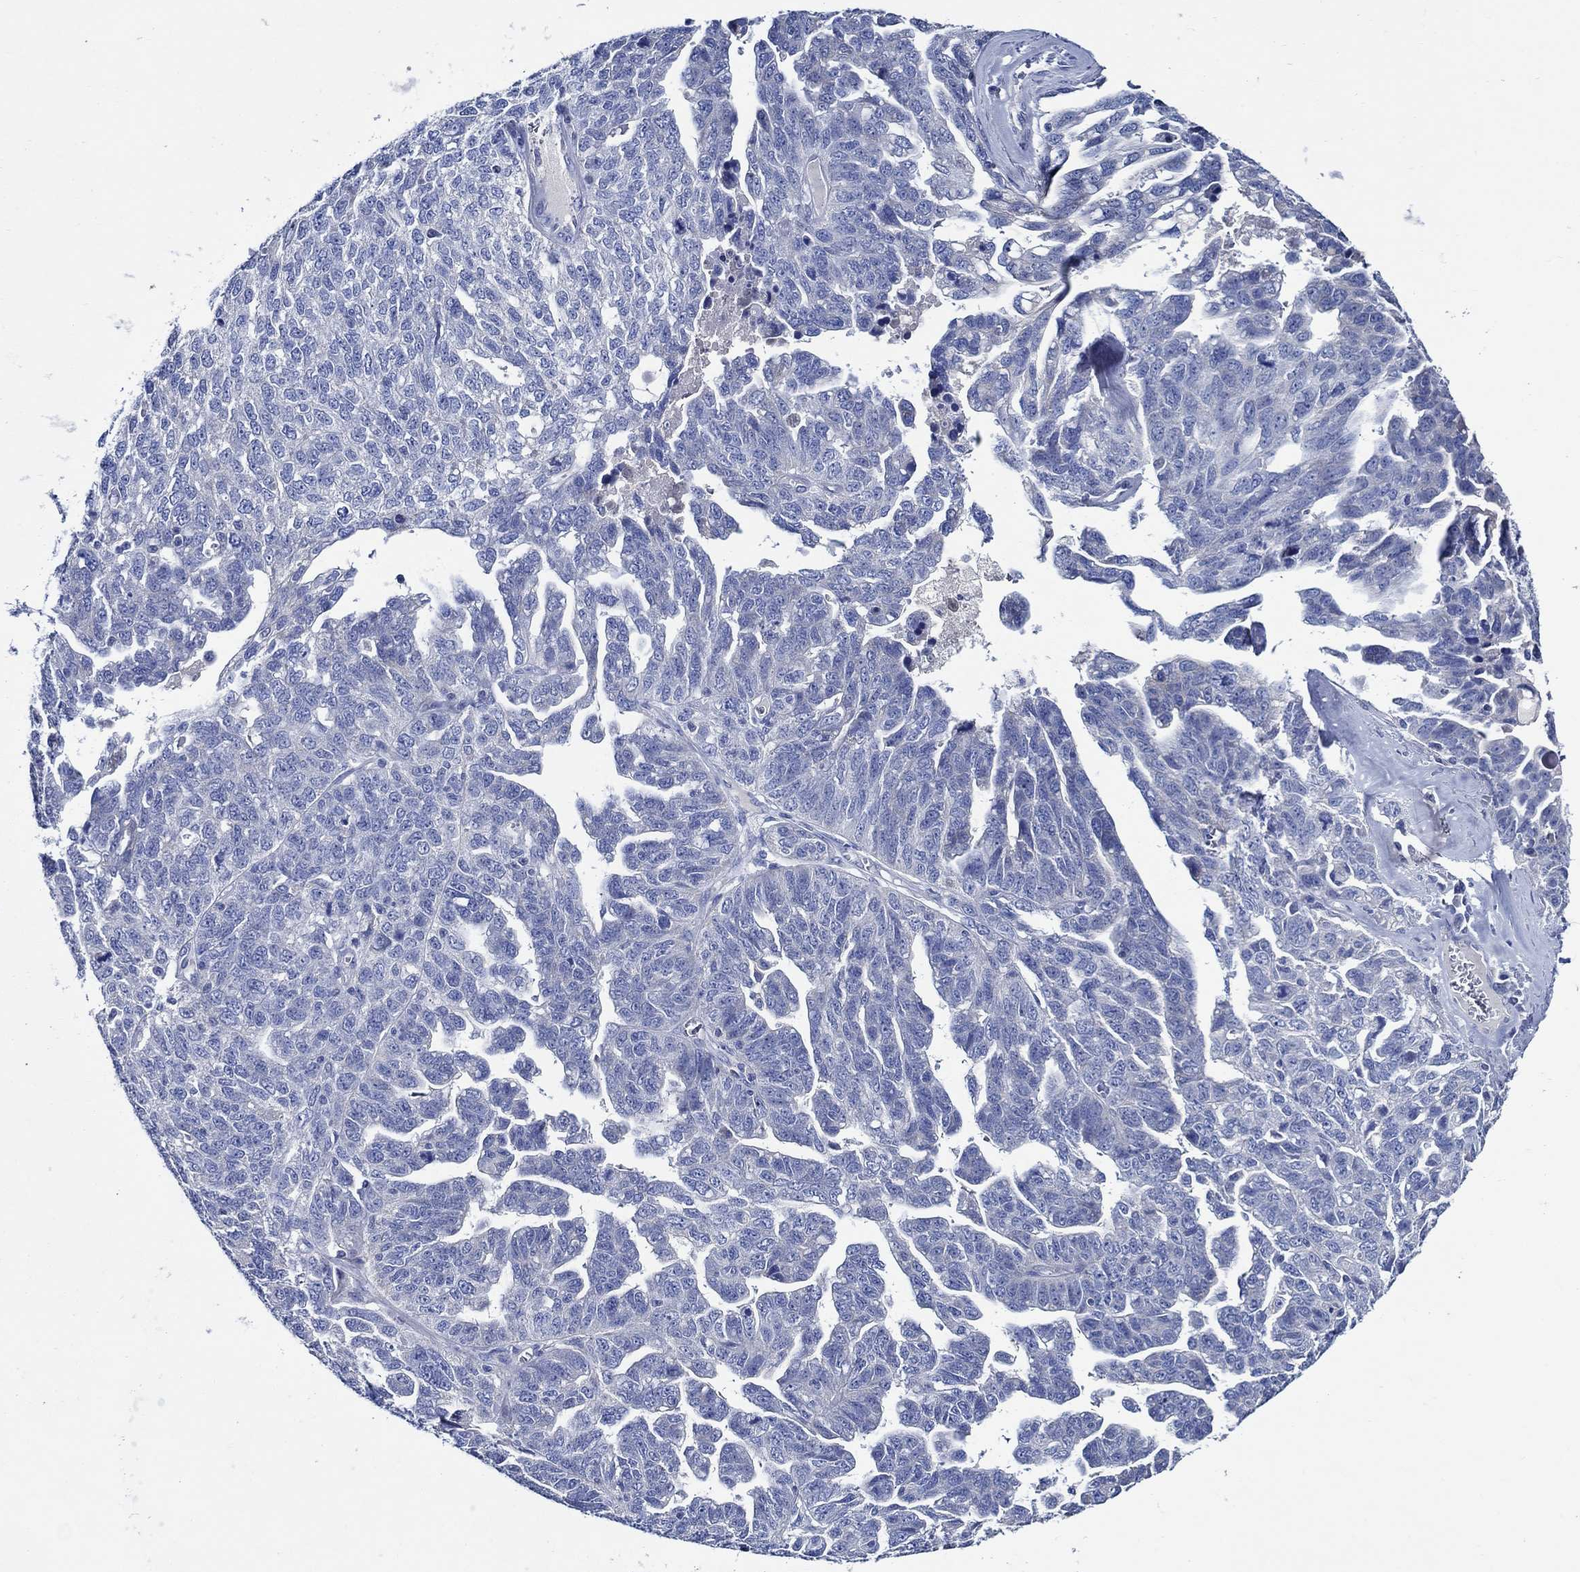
{"staining": {"intensity": "negative", "quantity": "none", "location": "none"}, "tissue": "ovarian cancer", "cell_type": "Tumor cells", "image_type": "cancer", "snomed": [{"axis": "morphology", "description": "Cystadenocarcinoma, serous, NOS"}, {"axis": "topography", "description": "Ovary"}], "caption": "Immunohistochemistry (IHC) image of neoplastic tissue: ovarian cancer (serous cystadenocarcinoma) stained with DAB (3,3'-diaminobenzidine) reveals no significant protein staining in tumor cells.", "gene": "SKOR1", "patient": {"sex": "female", "age": 71}}